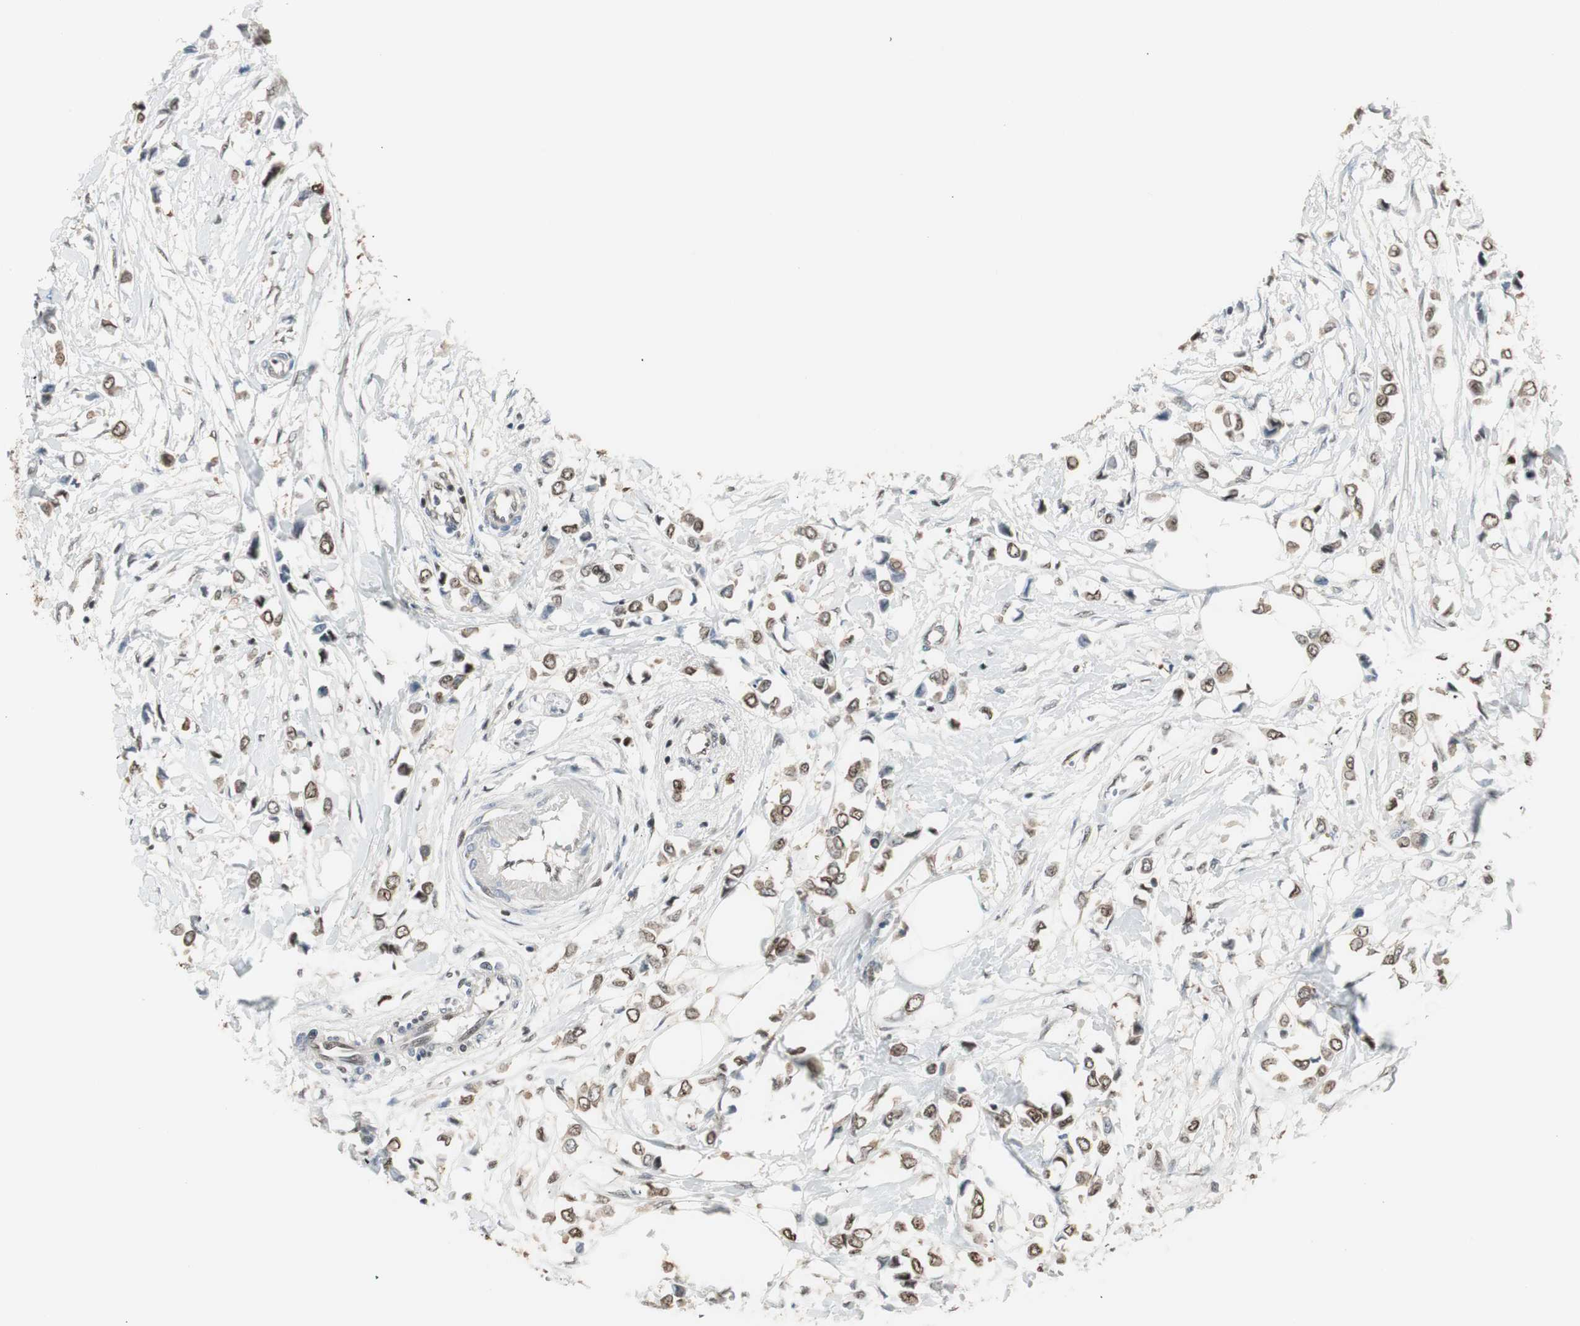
{"staining": {"intensity": "moderate", "quantity": ">75%", "location": "nuclear"}, "tissue": "breast cancer", "cell_type": "Tumor cells", "image_type": "cancer", "snomed": [{"axis": "morphology", "description": "Lobular carcinoma"}, {"axis": "topography", "description": "Breast"}], "caption": "This image demonstrates immunohistochemistry (IHC) staining of breast cancer, with medium moderate nuclear positivity in approximately >75% of tumor cells.", "gene": "LONP2", "patient": {"sex": "female", "age": 51}}